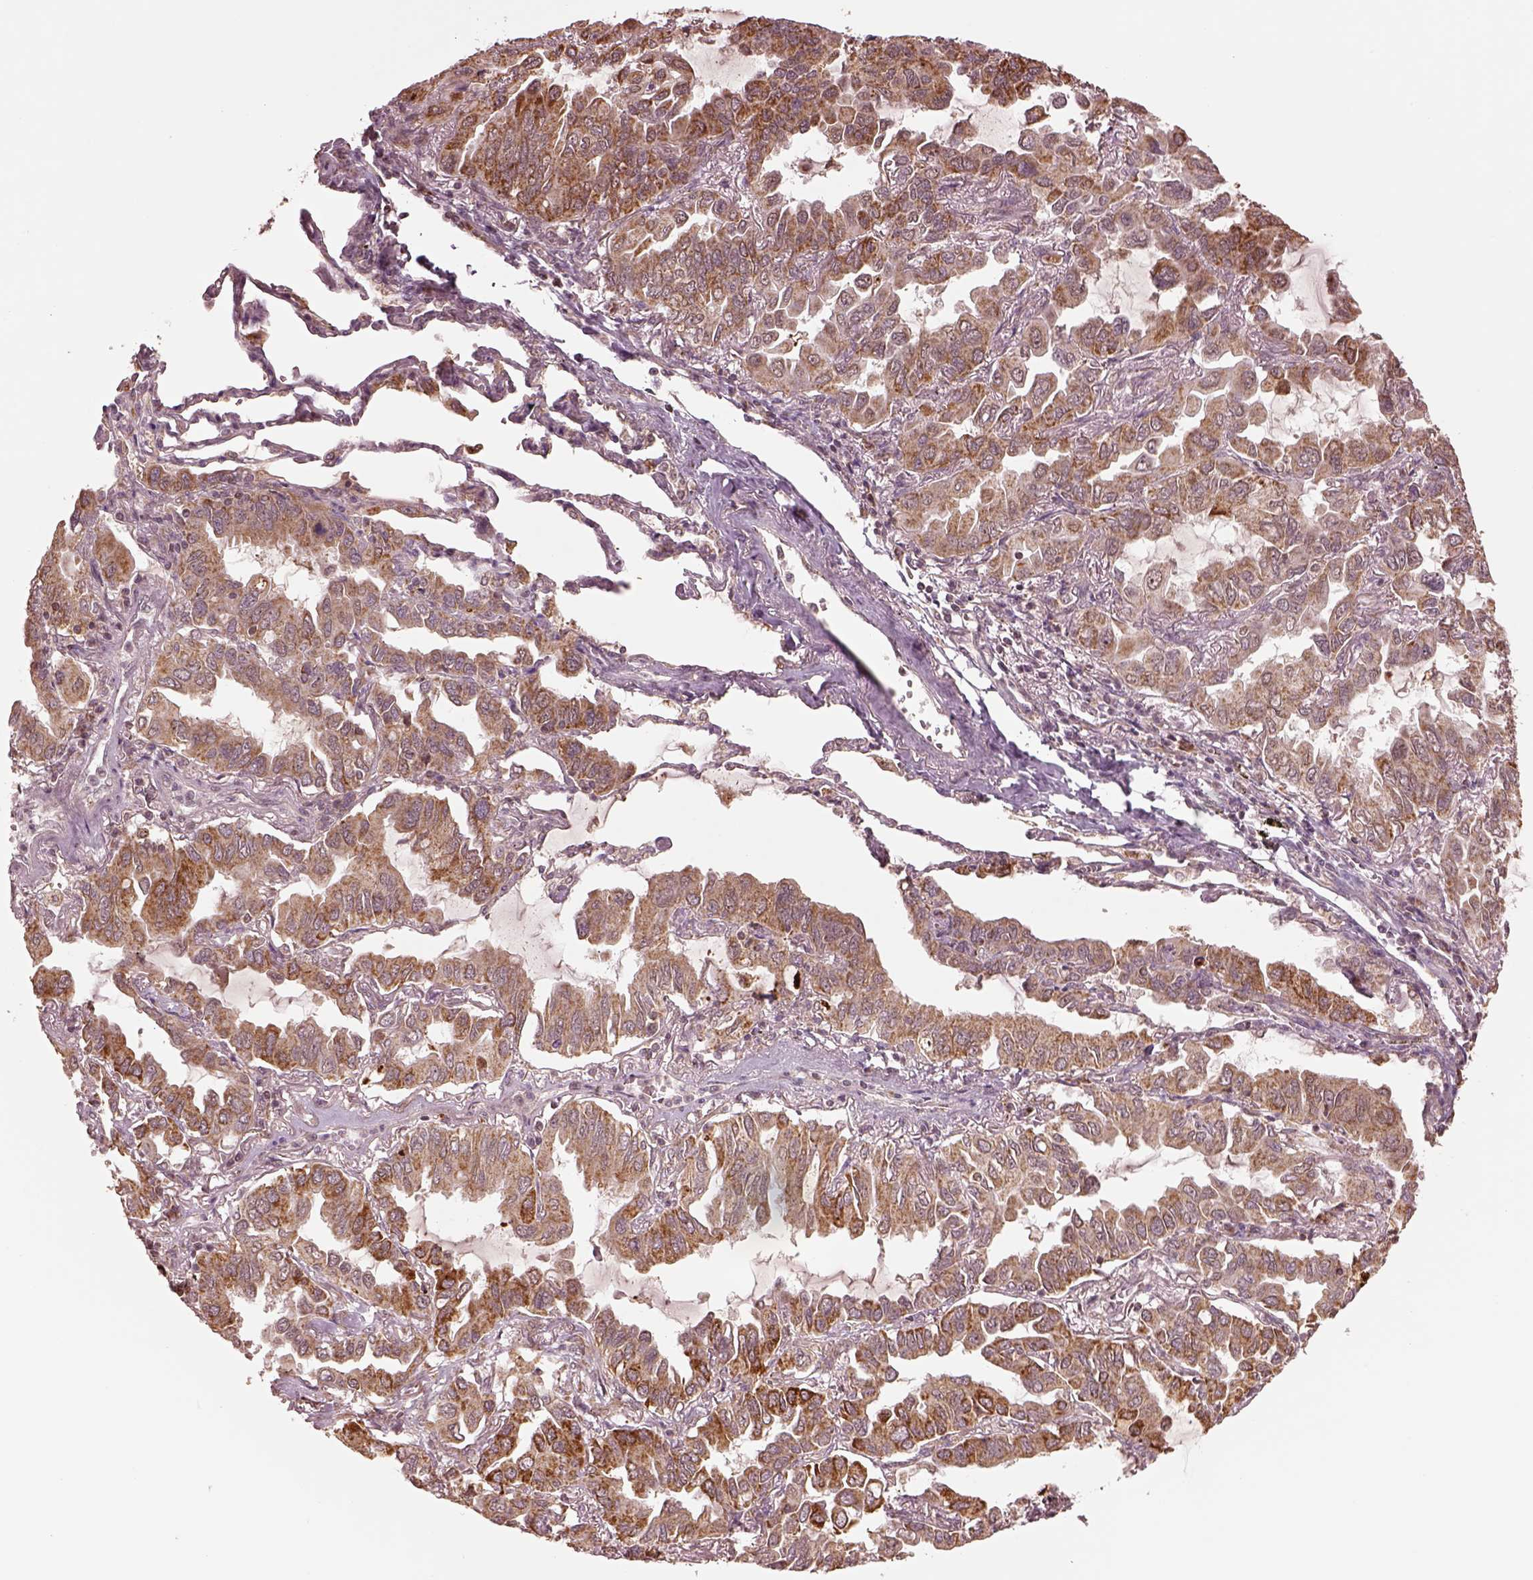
{"staining": {"intensity": "moderate", "quantity": ">75%", "location": "cytoplasmic/membranous"}, "tissue": "lung cancer", "cell_type": "Tumor cells", "image_type": "cancer", "snomed": [{"axis": "morphology", "description": "Adenocarcinoma, NOS"}, {"axis": "topography", "description": "Lung"}], "caption": "Immunohistochemistry (DAB (3,3'-diaminobenzidine)) staining of lung cancer (adenocarcinoma) exhibits moderate cytoplasmic/membranous protein expression in approximately >75% of tumor cells.", "gene": "SEL1L3", "patient": {"sex": "male", "age": 64}}